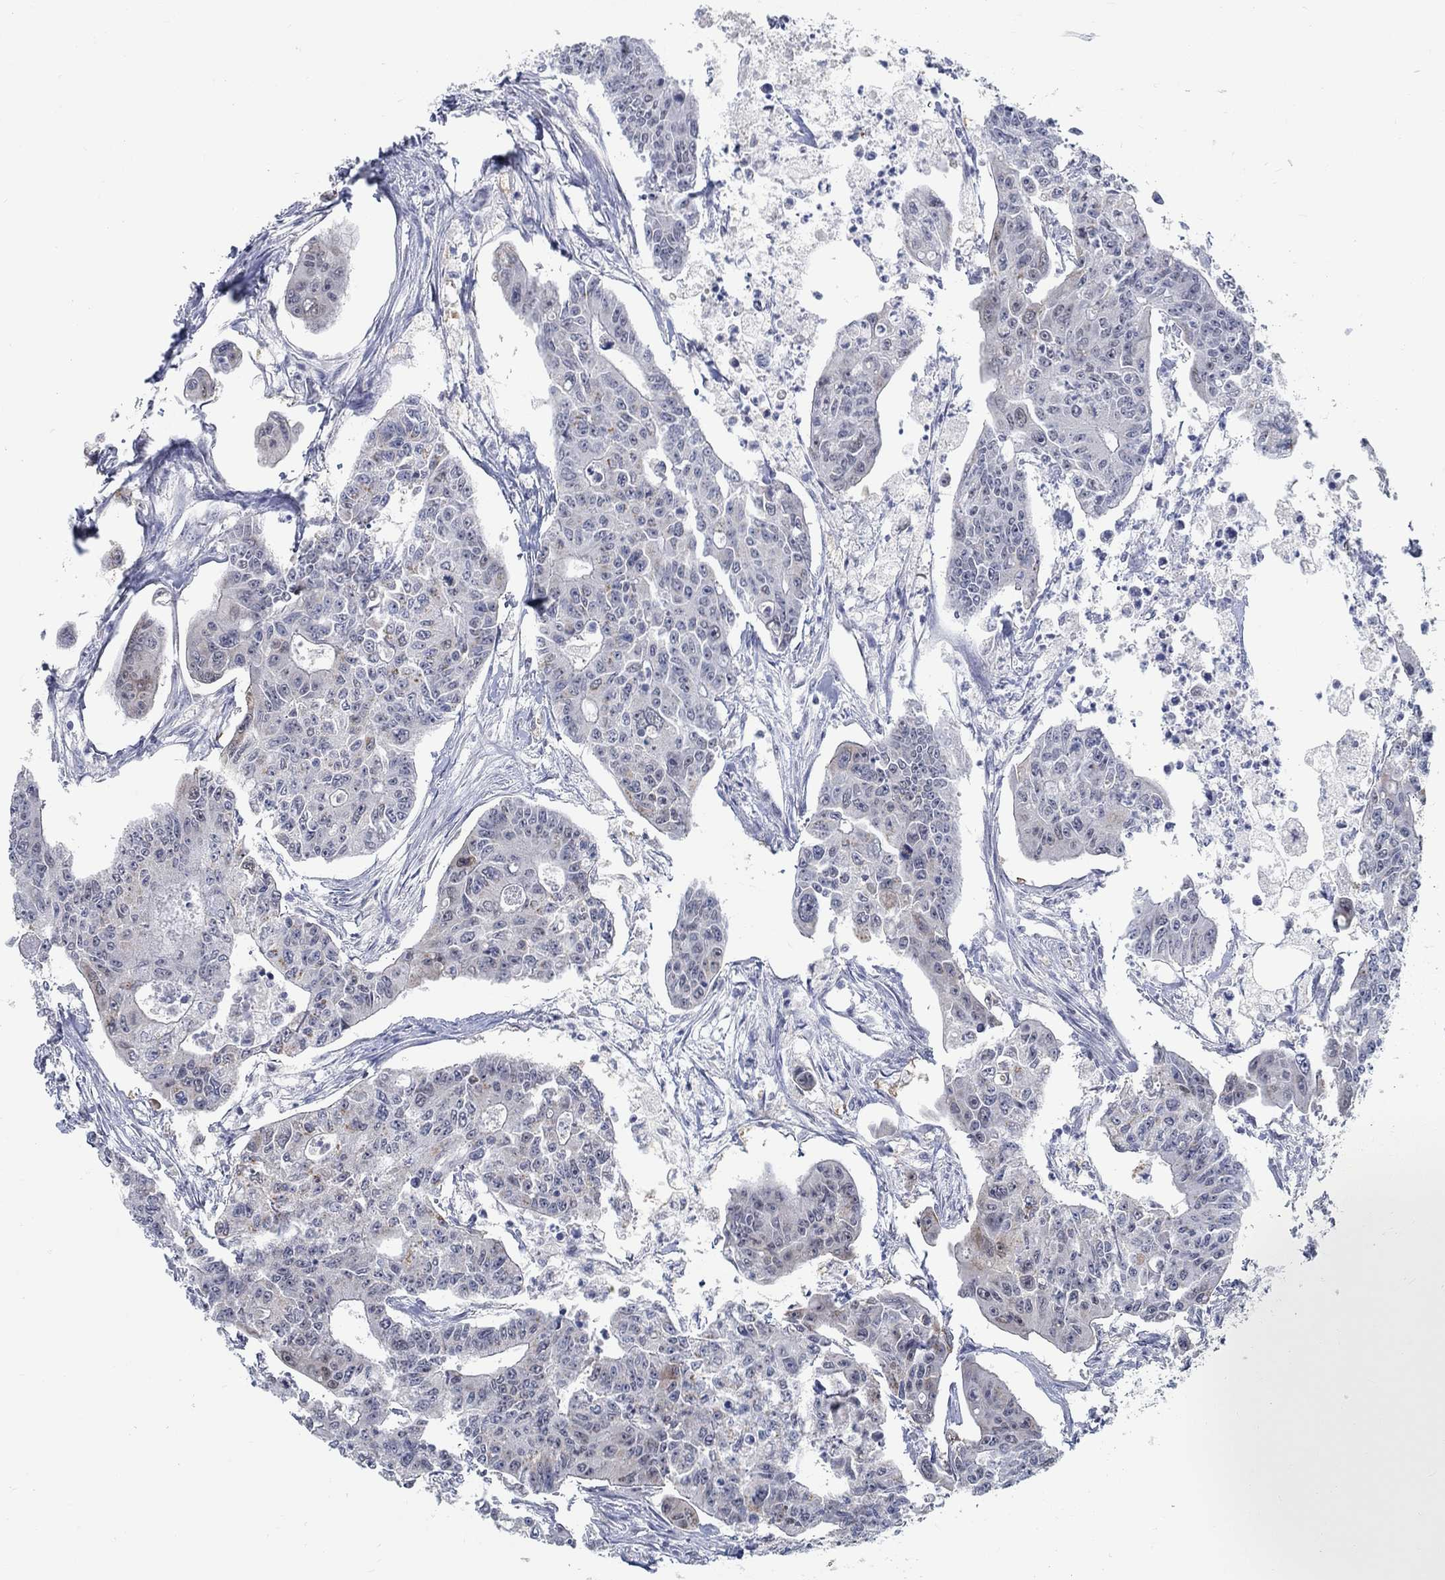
{"staining": {"intensity": "strong", "quantity": "<25%", "location": "cytoplasmic/membranous"}, "tissue": "colorectal cancer", "cell_type": "Tumor cells", "image_type": "cancer", "snomed": [{"axis": "morphology", "description": "Adenocarcinoma, NOS"}, {"axis": "topography", "description": "Colon"}], "caption": "A brown stain shows strong cytoplasmic/membranous staining of a protein in colorectal adenocarcinoma tumor cells.", "gene": "TEKT4", "patient": {"sex": "male", "age": 70}}